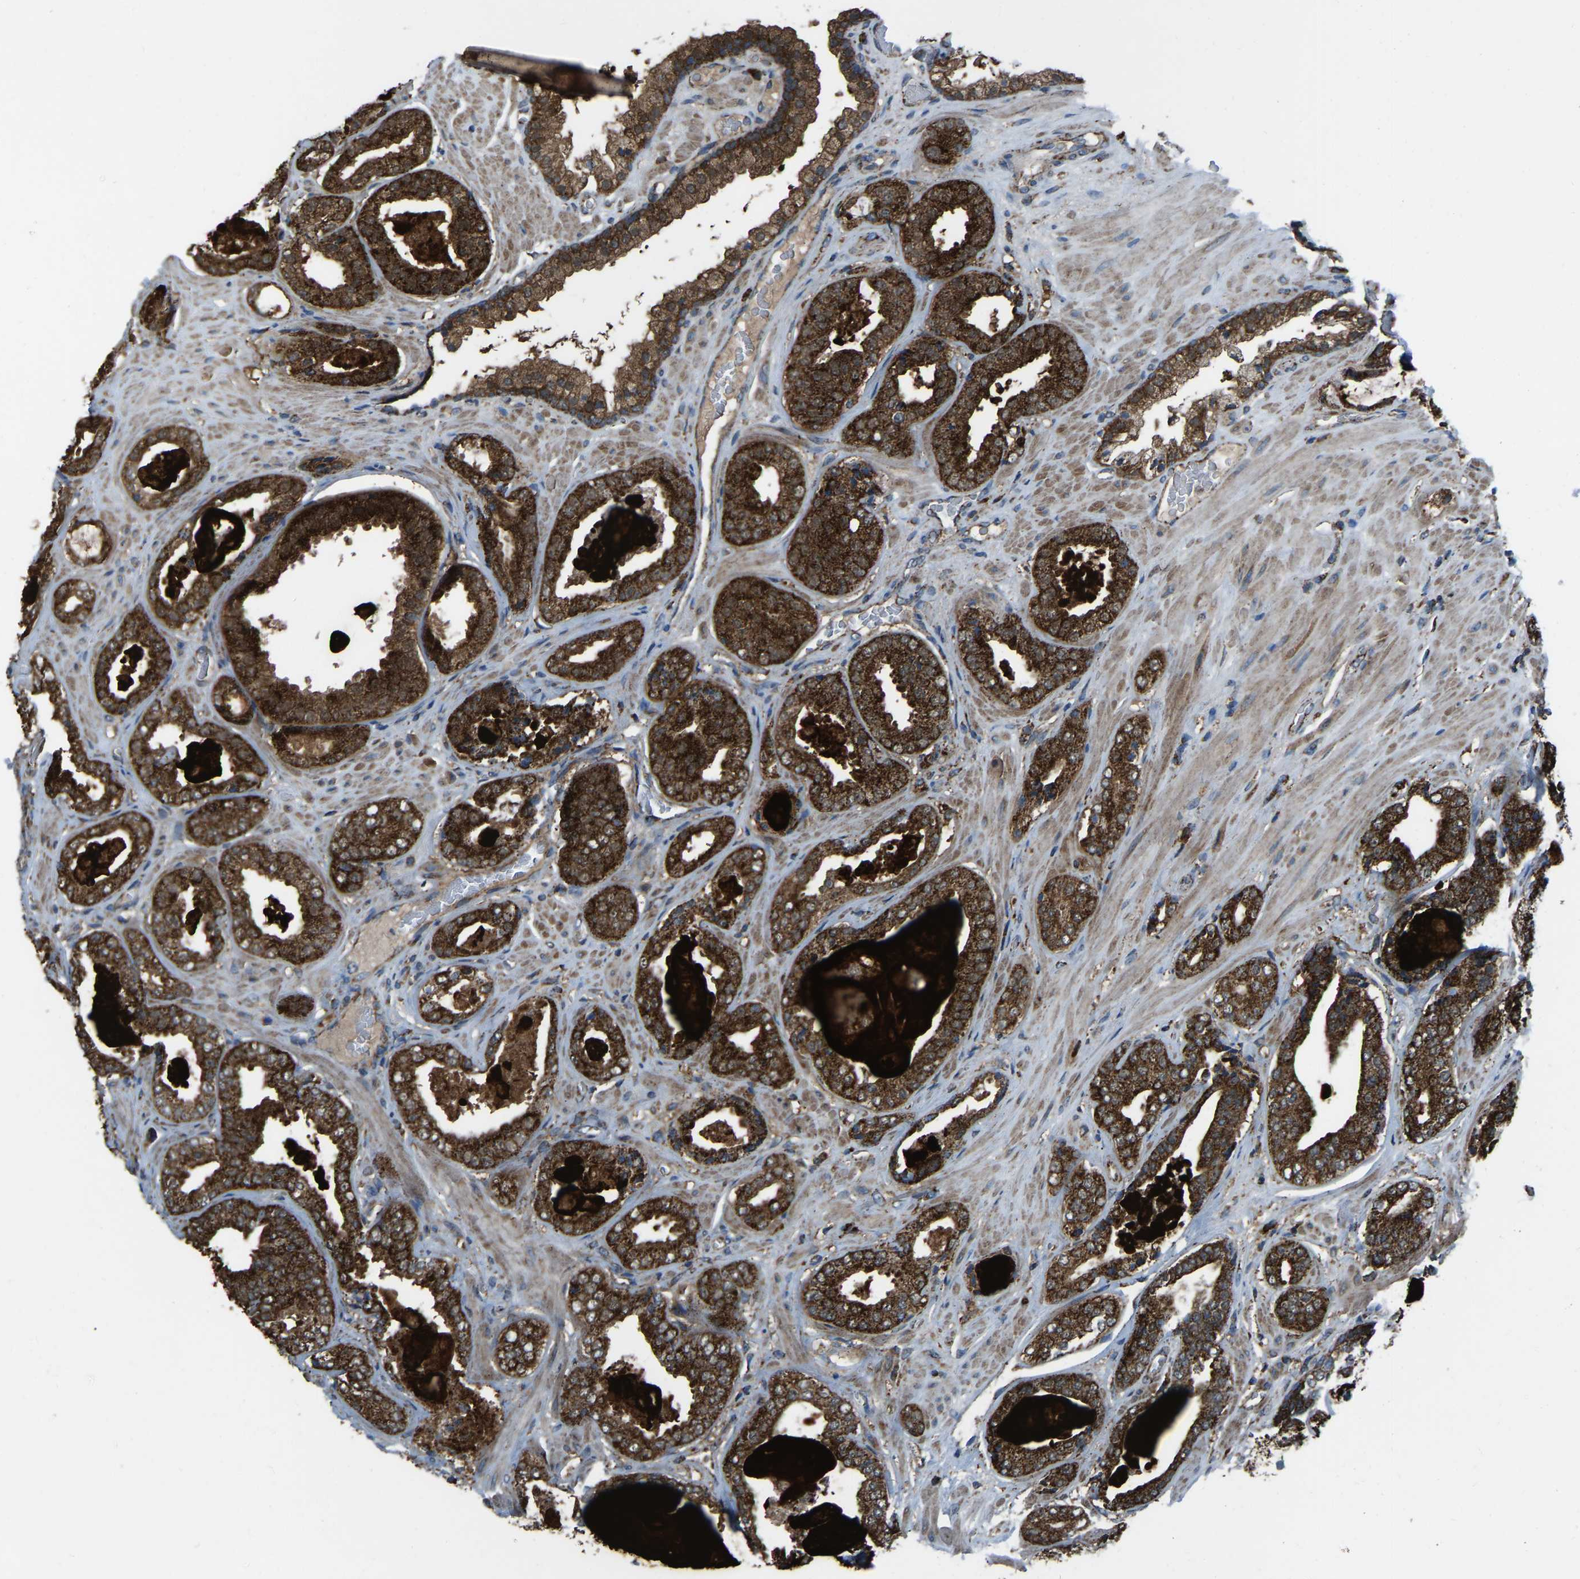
{"staining": {"intensity": "strong", "quantity": ">75%", "location": "cytoplasmic/membranous"}, "tissue": "prostate cancer", "cell_type": "Tumor cells", "image_type": "cancer", "snomed": [{"axis": "morphology", "description": "Adenocarcinoma, Low grade"}, {"axis": "topography", "description": "Prostate"}], "caption": "The photomicrograph exhibits a brown stain indicating the presence of a protein in the cytoplasmic/membranous of tumor cells in prostate low-grade adenocarcinoma.", "gene": "AKR1A1", "patient": {"sex": "male", "age": 71}}